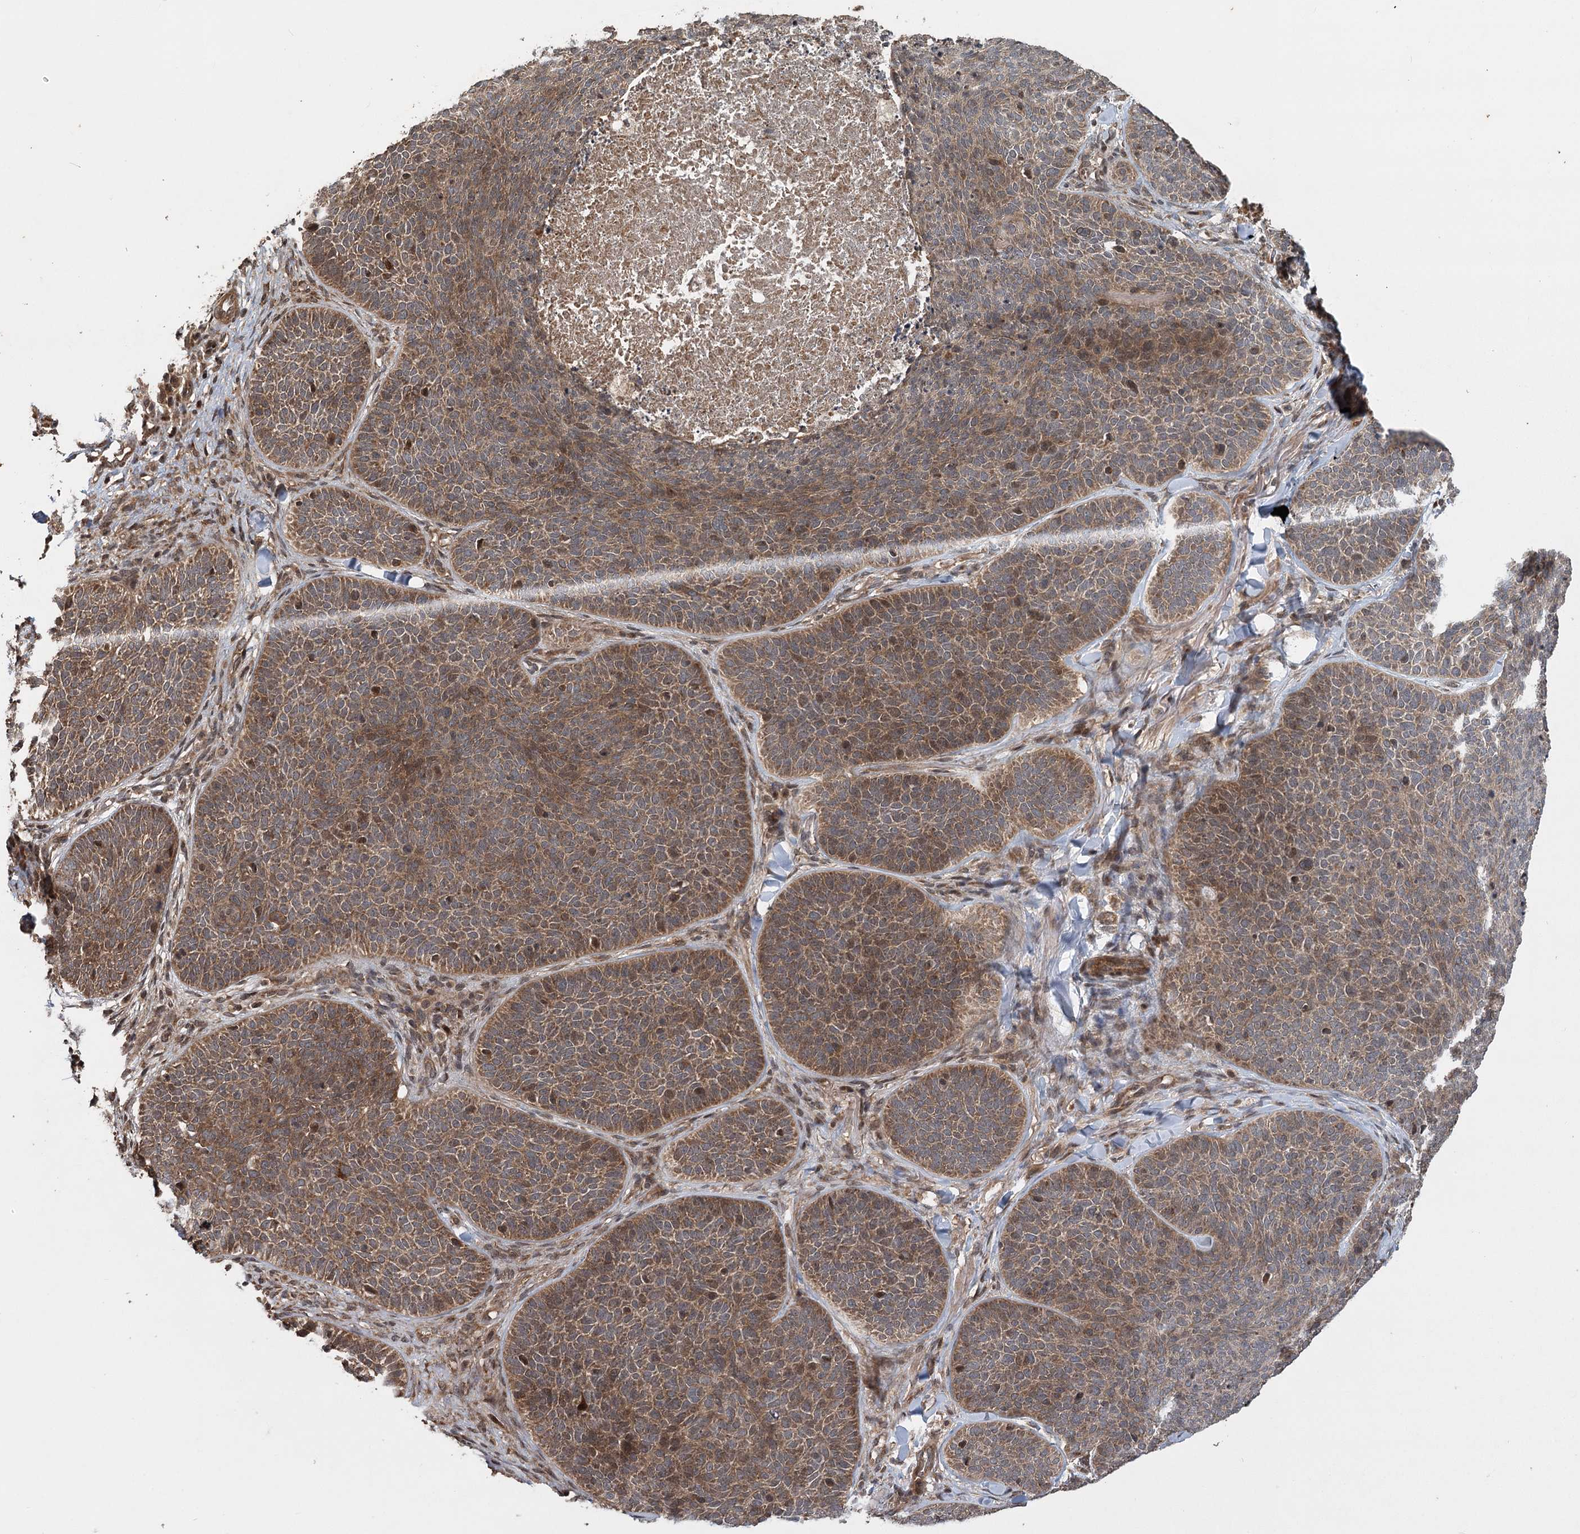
{"staining": {"intensity": "moderate", "quantity": ">75%", "location": "cytoplasmic/membranous"}, "tissue": "skin cancer", "cell_type": "Tumor cells", "image_type": "cancer", "snomed": [{"axis": "morphology", "description": "Basal cell carcinoma"}, {"axis": "topography", "description": "Skin"}], "caption": "The immunohistochemical stain highlights moderate cytoplasmic/membranous positivity in tumor cells of skin cancer tissue.", "gene": "INSIG2", "patient": {"sex": "male", "age": 85}}